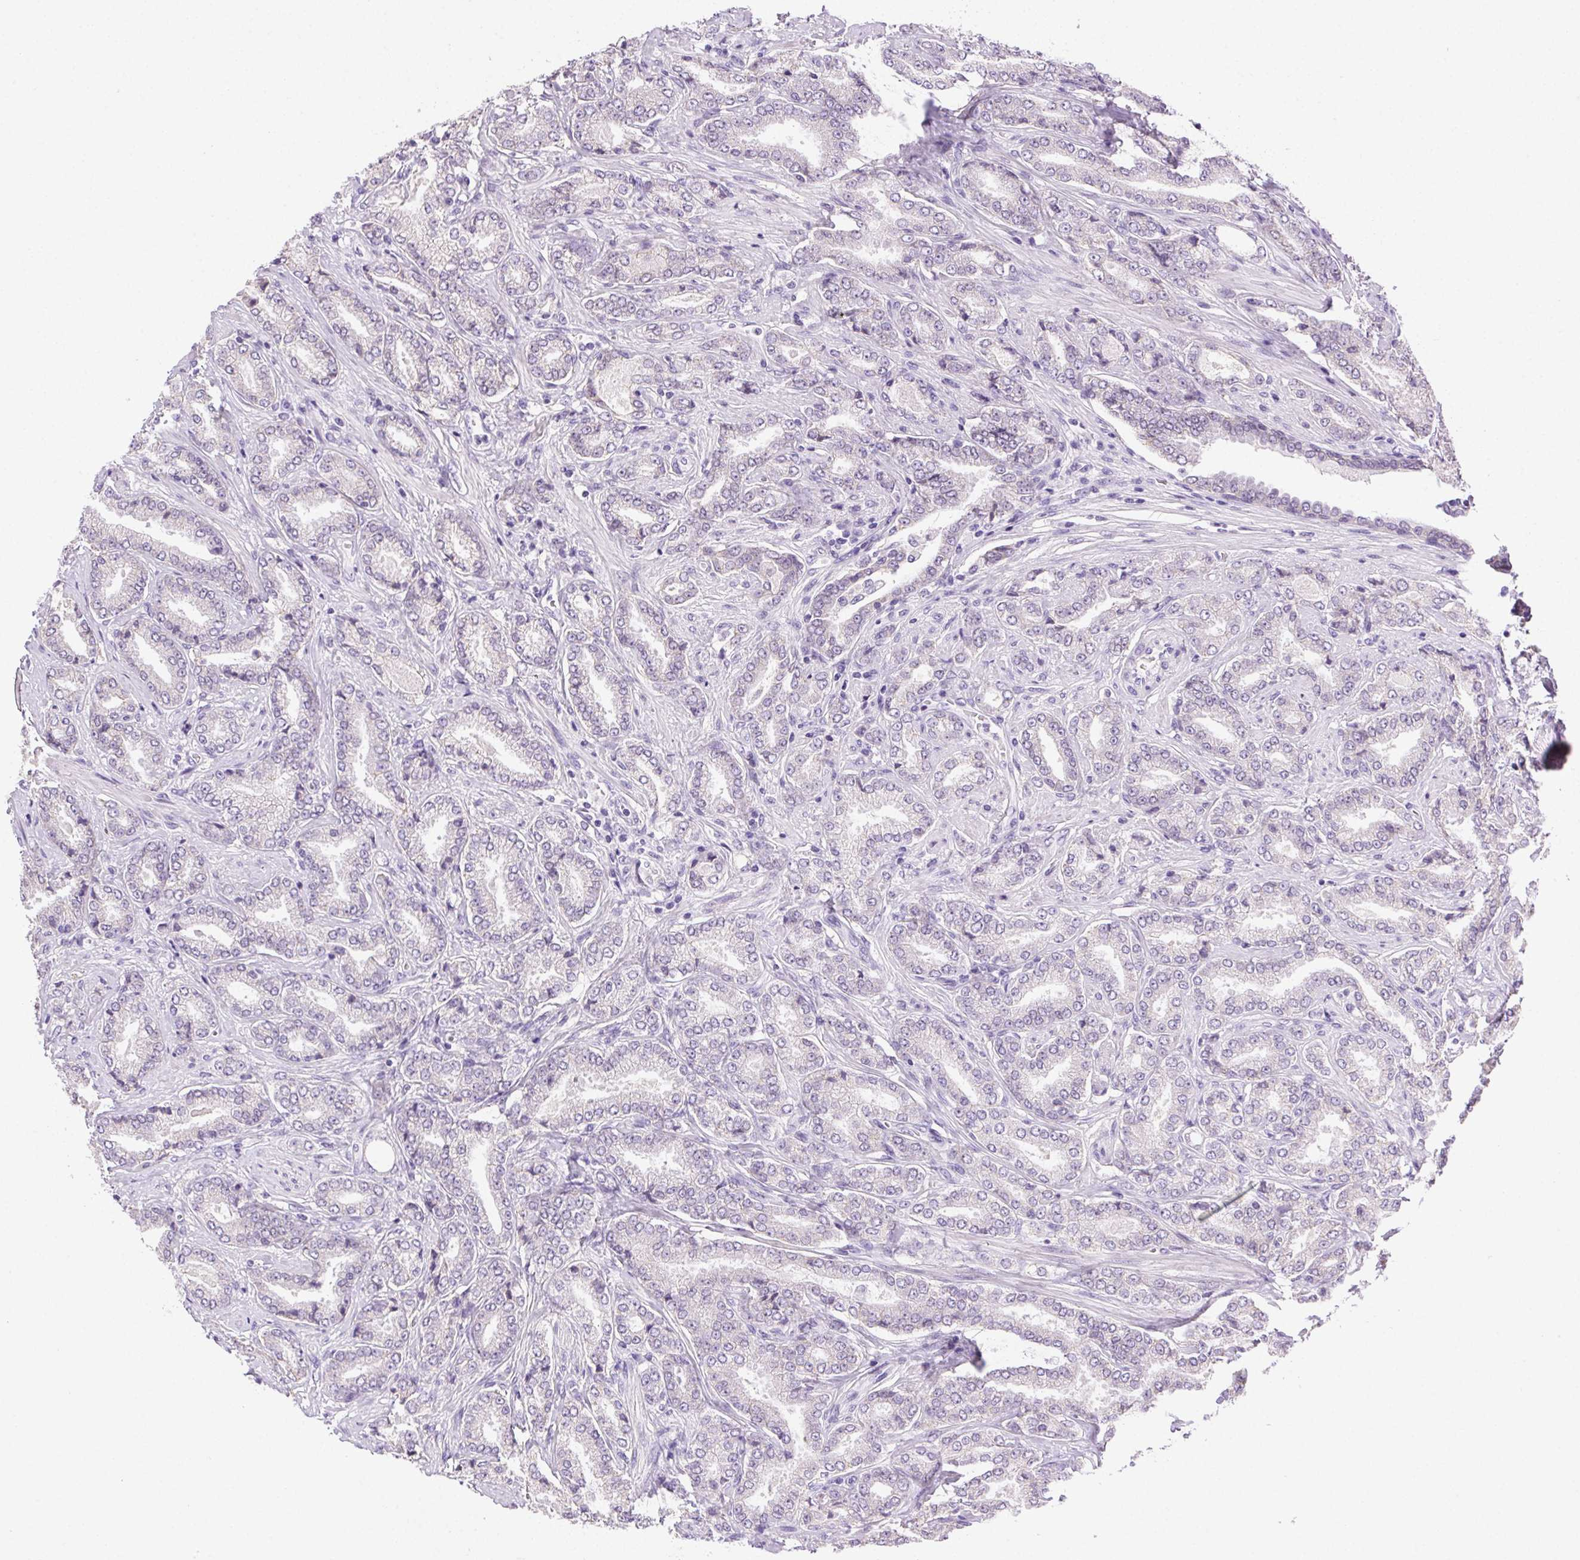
{"staining": {"intensity": "negative", "quantity": "none", "location": "none"}, "tissue": "prostate cancer", "cell_type": "Tumor cells", "image_type": "cancer", "snomed": [{"axis": "morphology", "description": "Adenocarcinoma, NOS"}, {"axis": "topography", "description": "Prostate"}], "caption": "An immunohistochemistry (IHC) image of adenocarcinoma (prostate) is shown. There is no staining in tumor cells of adenocarcinoma (prostate).", "gene": "CLDN10", "patient": {"sex": "male", "age": 64}}